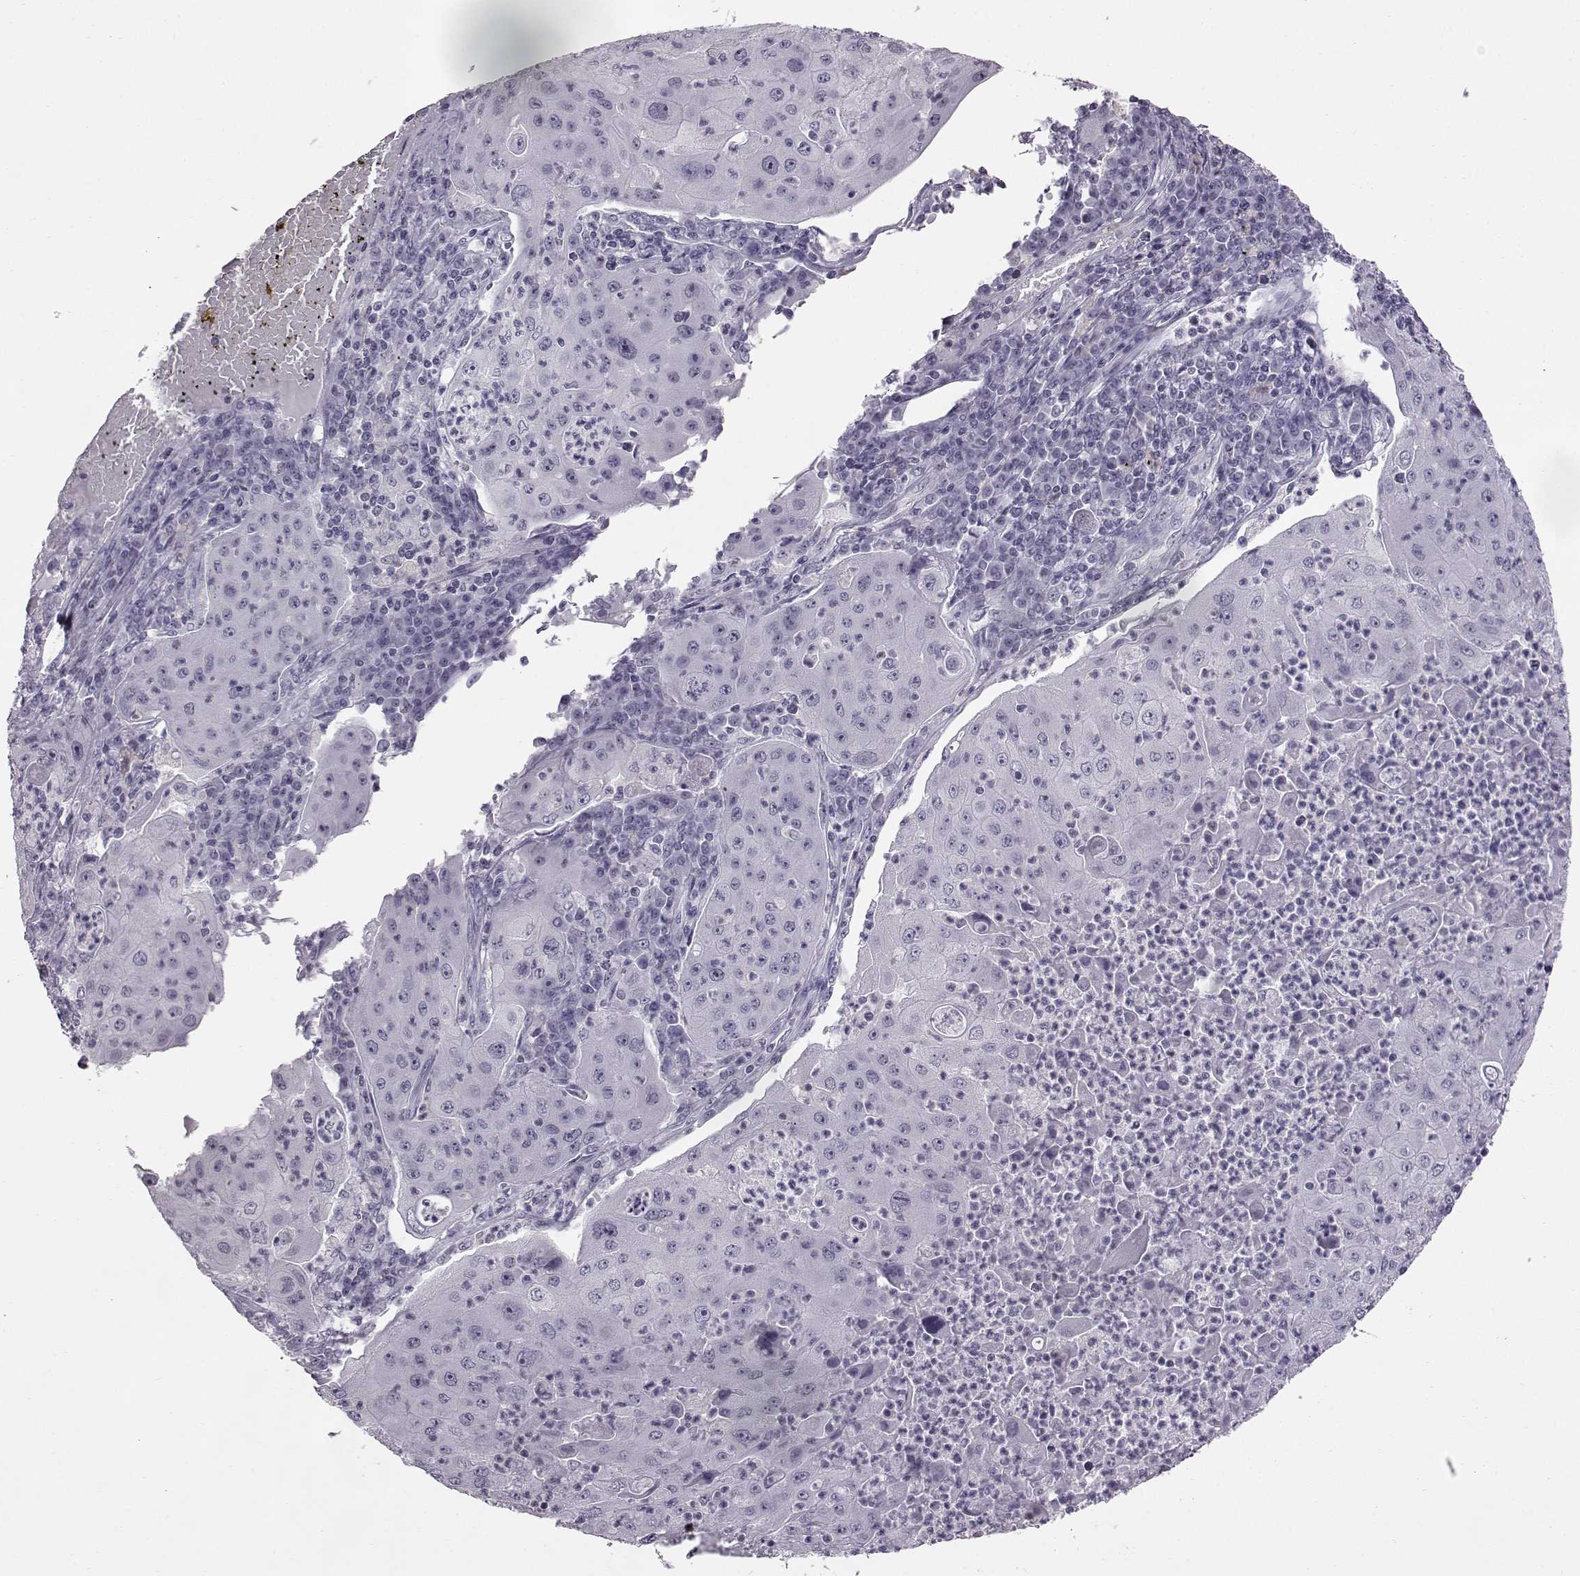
{"staining": {"intensity": "negative", "quantity": "none", "location": "none"}, "tissue": "lung cancer", "cell_type": "Tumor cells", "image_type": "cancer", "snomed": [{"axis": "morphology", "description": "Squamous cell carcinoma, NOS"}, {"axis": "topography", "description": "Lung"}], "caption": "Photomicrograph shows no protein staining in tumor cells of squamous cell carcinoma (lung) tissue.", "gene": "ADGRG2", "patient": {"sex": "female", "age": 59}}